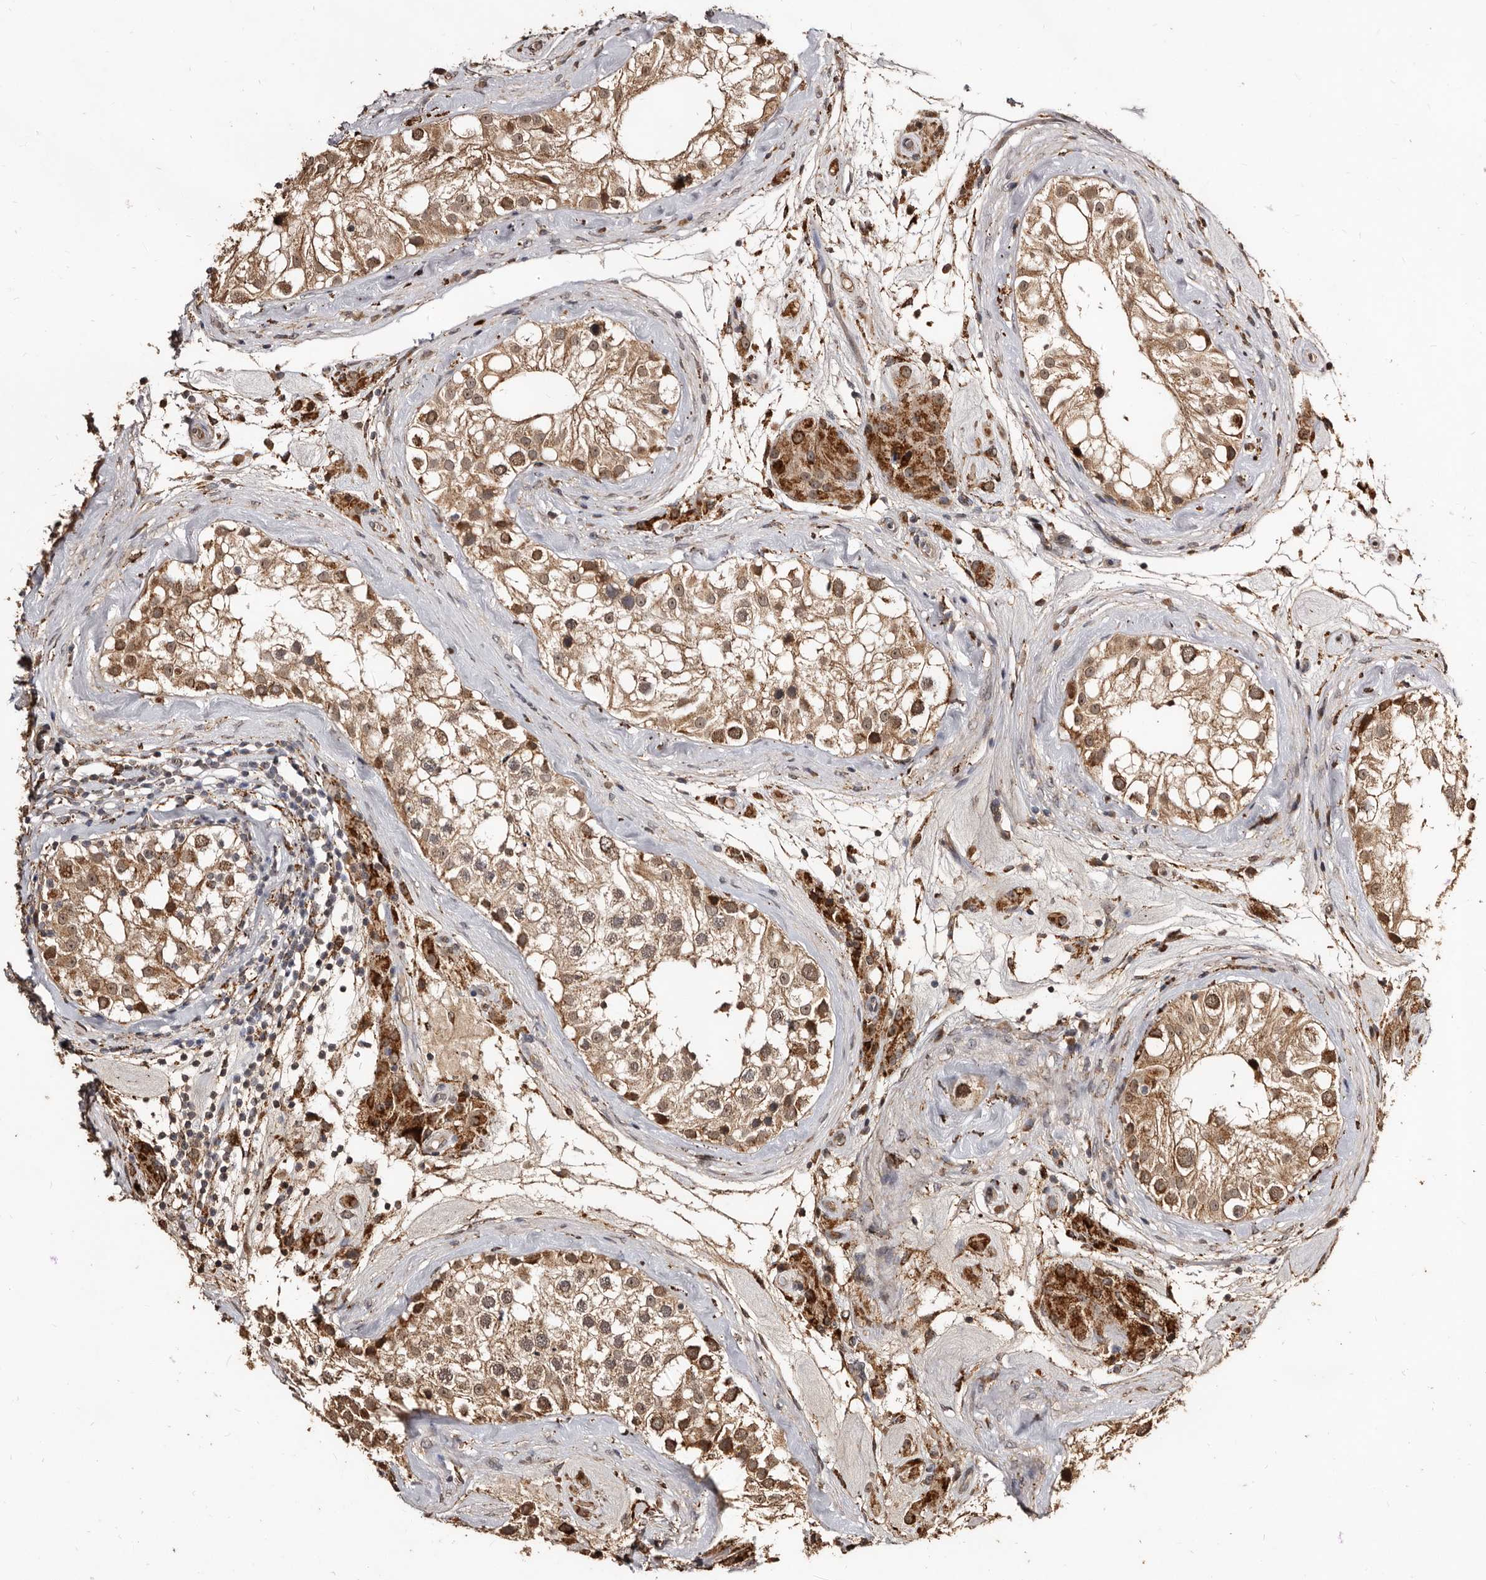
{"staining": {"intensity": "moderate", "quantity": ">75%", "location": "cytoplasmic/membranous"}, "tissue": "testis", "cell_type": "Cells in seminiferous ducts", "image_type": "normal", "snomed": [{"axis": "morphology", "description": "Normal tissue, NOS"}, {"axis": "topography", "description": "Testis"}], "caption": "Cells in seminiferous ducts reveal medium levels of moderate cytoplasmic/membranous expression in approximately >75% of cells in benign human testis.", "gene": "AKAP7", "patient": {"sex": "male", "age": 46}}